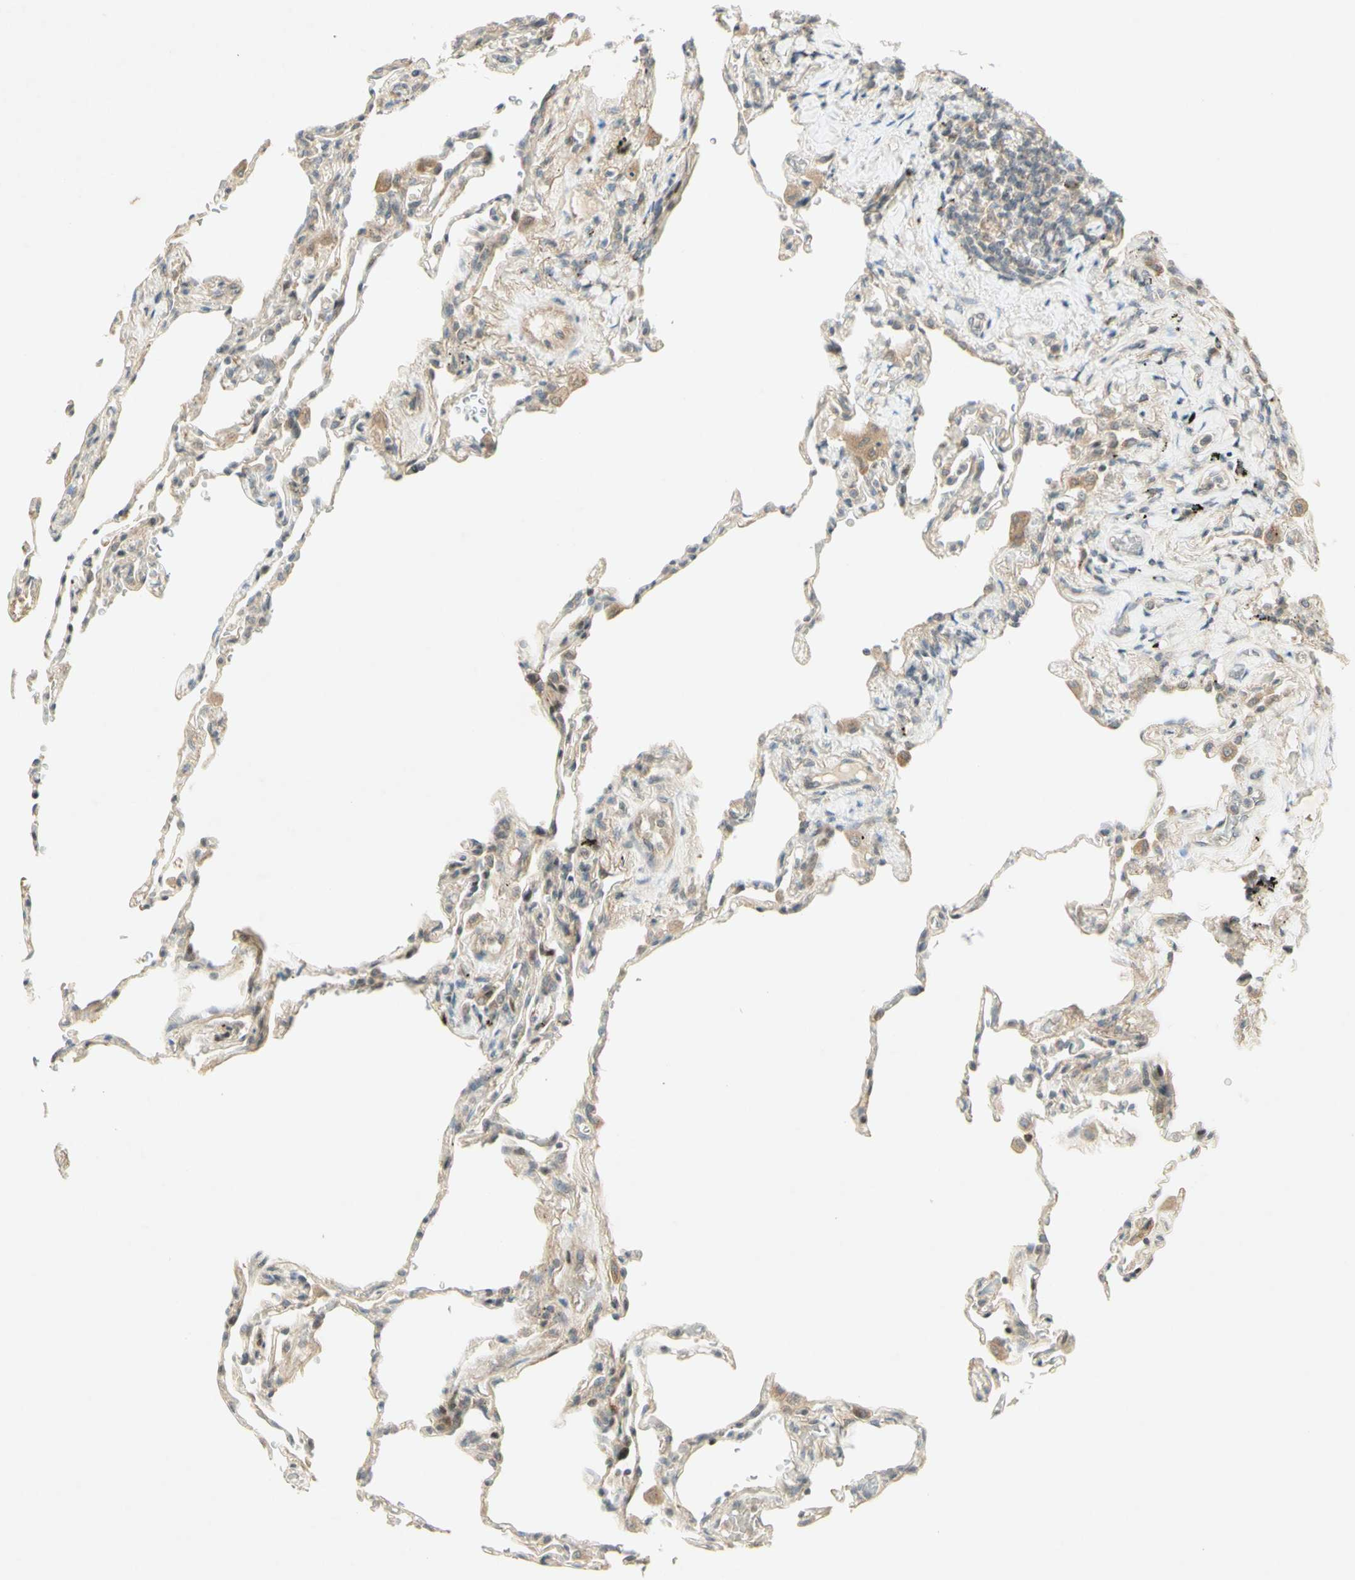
{"staining": {"intensity": "moderate", "quantity": "<25%", "location": "cytoplasmic/membranous"}, "tissue": "lung", "cell_type": "Alveolar cells", "image_type": "normal", "snomed": [{"axis": "morphology", "description": "Normal tissue, NOS"}, {"axis": "topography", "description": "Lung"}], "caption": "Immunohistochemistry (IHC) (DAB (3,3'-diaminobenzidine)) staining of benign human lung shows moderate cytoplasmic/membranous protein expression in approximately <25% of alveolar cells.", "gene": "ETF1", "patient": {"sex": "male", "age": 59}}